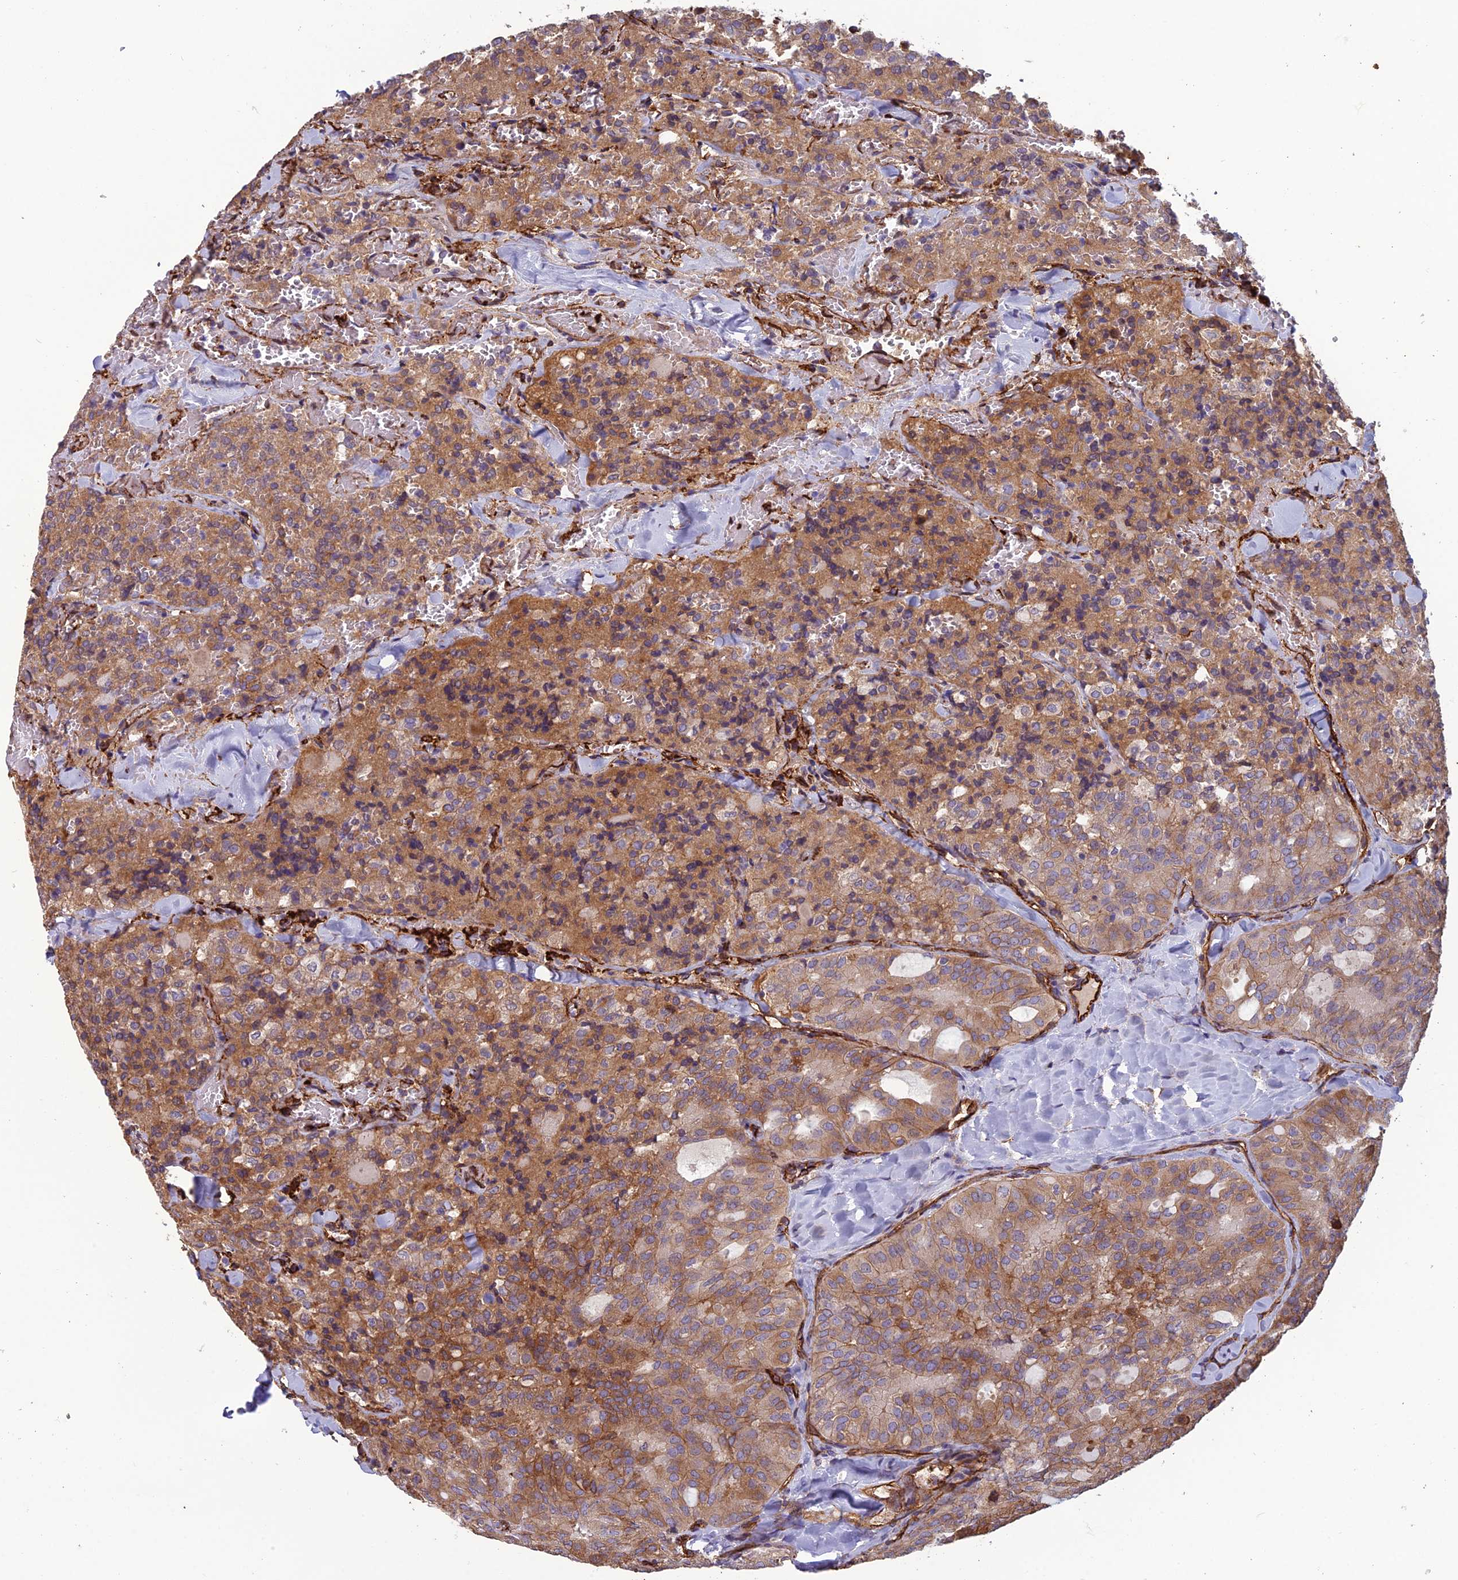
{"staining": {"intensity": "moderate", "quantity": ">75%", "location": "cytoplasmic/membranous"}, "tissue": "thyroid cancer", "cell_type": "Tumor cells", "image_type": "cancer", "snomed": [{"axis": "morphology", "description": "Follicular adenoma carcinoma, NOS"}, {"axis": "topography", "description": "Thyroid gland"}], "caption": "DAB (3,3'-diaminobenzidine) immunohistochemical staining of human thyroid follicular adenoma carcinoma reveals moderate cytoplasmic/membranous protein positivity in approximately >75% of tumor cells.", "gene": "TSPAN15", "patient": {"sex": "male", "age": 75}}